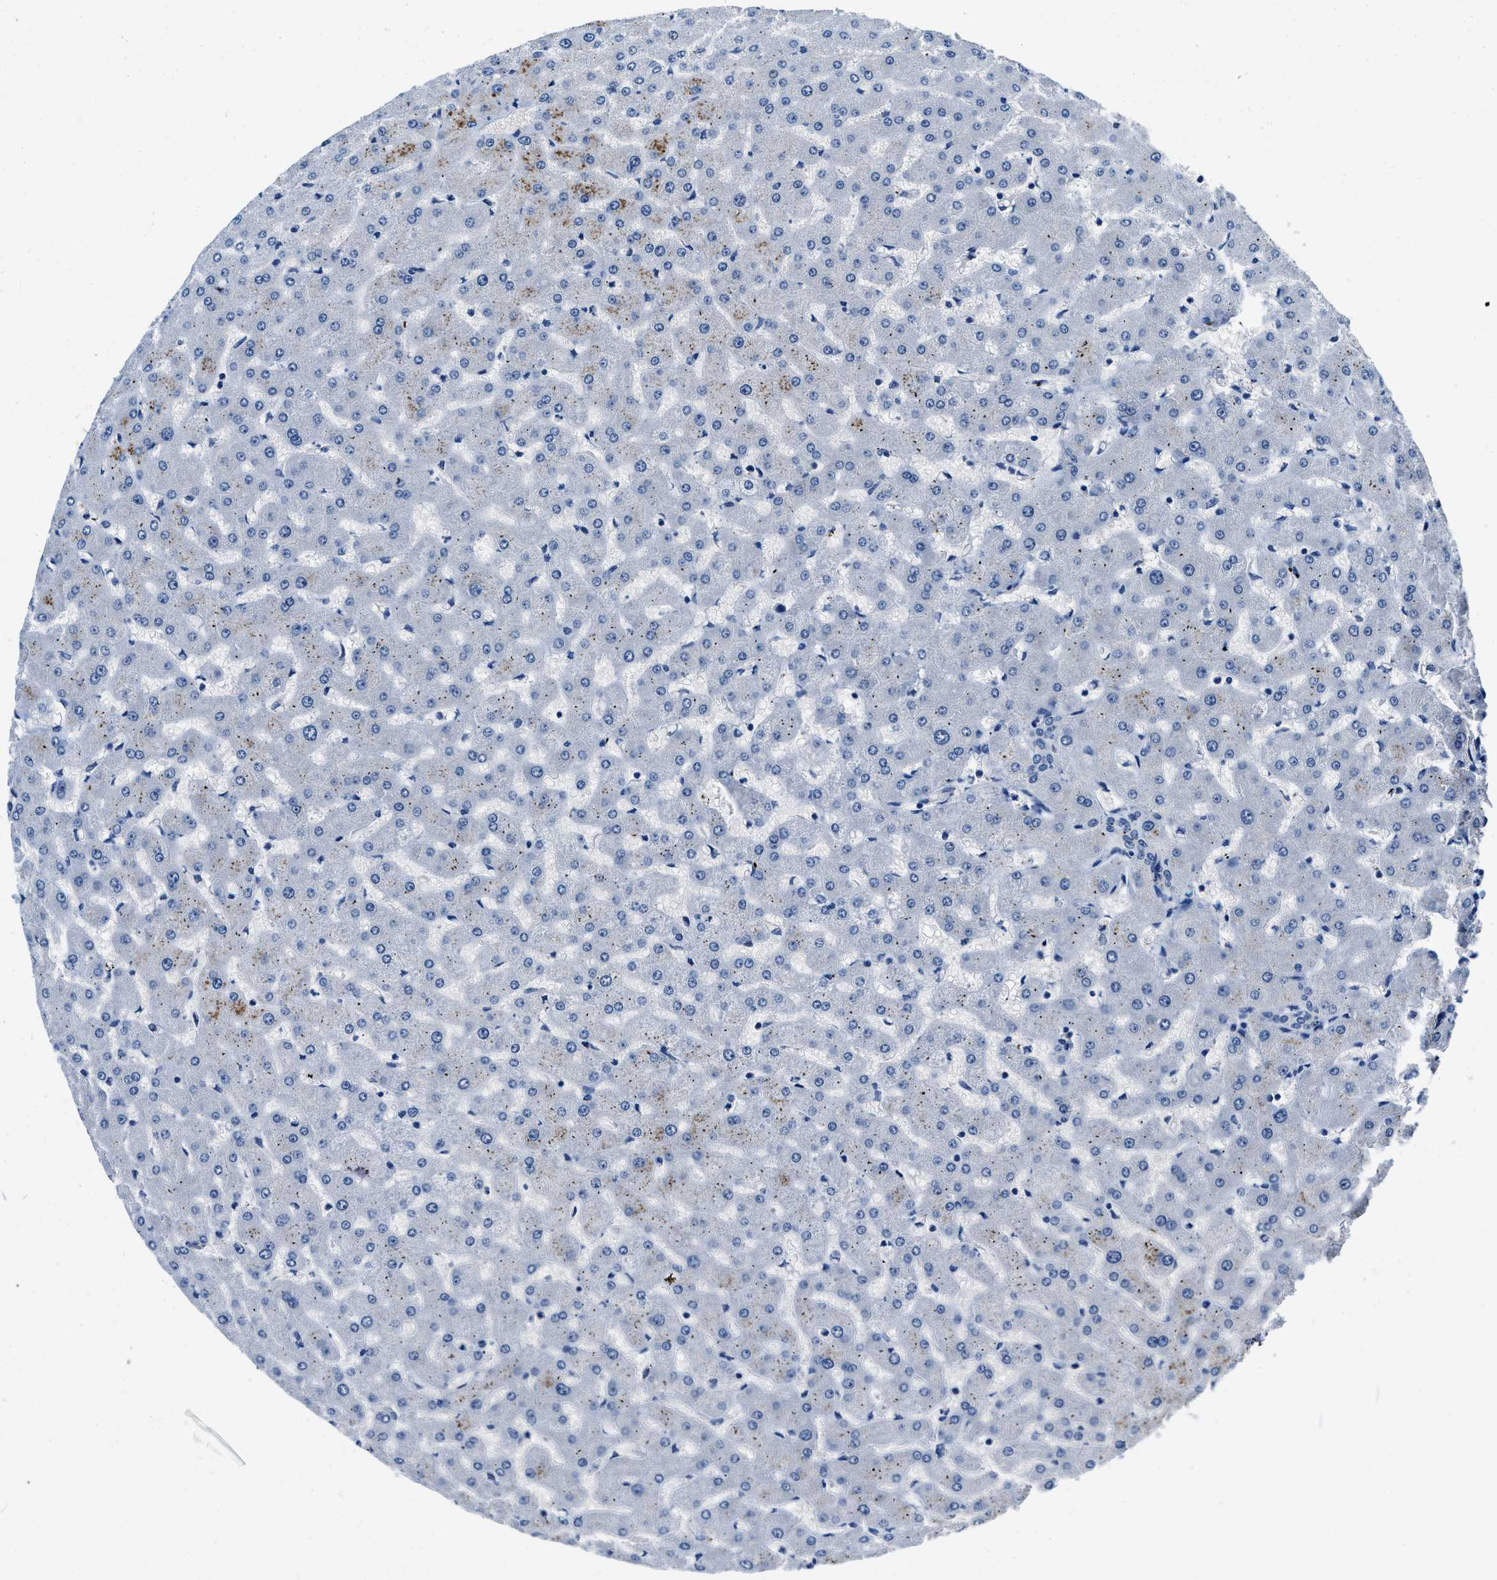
{"staining": {"intensity": "negative", "quantity": "none", "location": "none"}, "tissue": "liver", "cell_type": "Cholangiocytes", "image_type": "normal", "snomed": [{"axis": "morphology", "description": "Normal tissue, NOS"}, {"axis": "topography", "description": "Liver"}], "caption": "This is a histopathology image of IHC staining of benign liver, which shows no expression in cholangiocytes.", "gene": "LANCL2", "patient": {"sex": "female", "age": 63}}